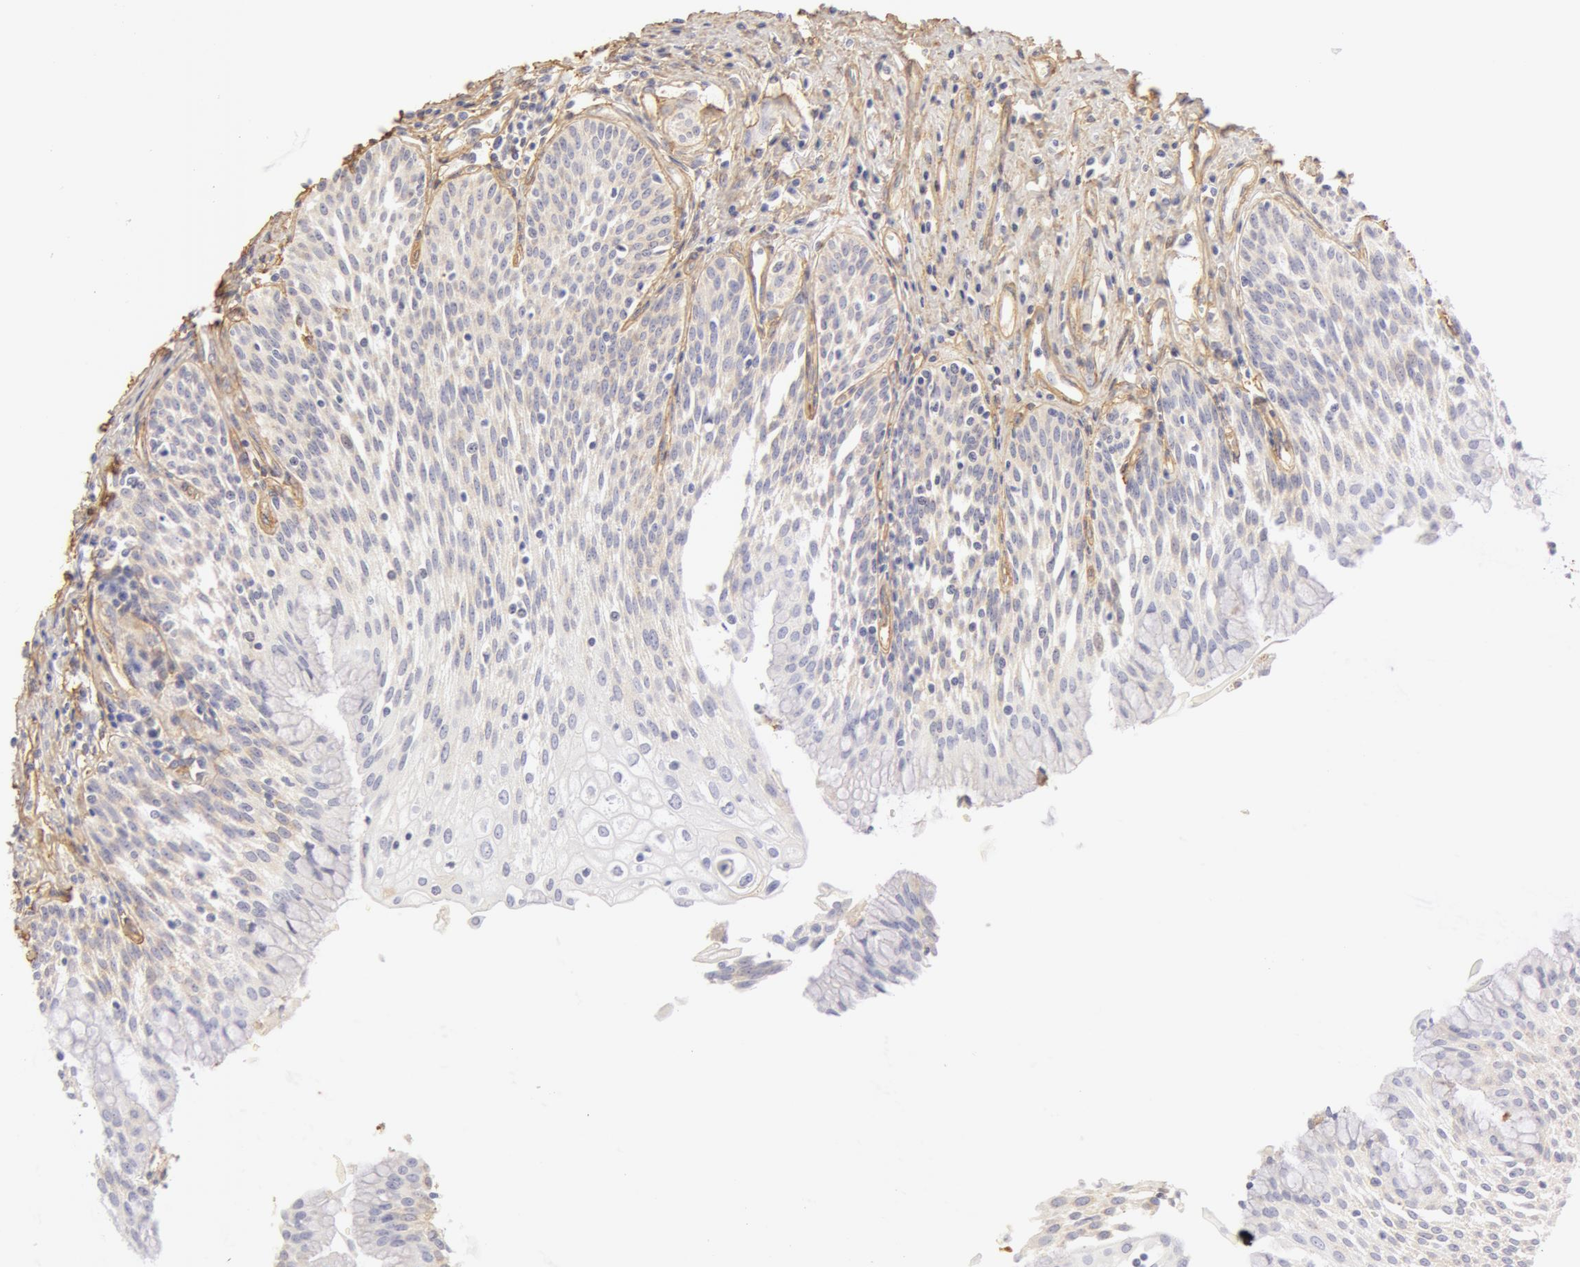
{"staining": {"intensity": "moderate", "quantity": ">75%", "location": "cytoplasmic/membranous"}, "tissue": "urinary bladder", "cell_type": "Urothelial cells", "image_type": "normal", "snomed": [{"axis": "morphology", "description": "Normal tissue, NOS"}, {"axis": "topography", "description": "Urinary bladder"}], "caption": "About >75% of urothelial cells in unremarkable urinary bladder exhibit moderate cytoplasmic/membranous protein expression as visualized by brown immunohistochemical staining.", "gene": "COL4A1", "patient": {"sex": "female", "age": 39}}